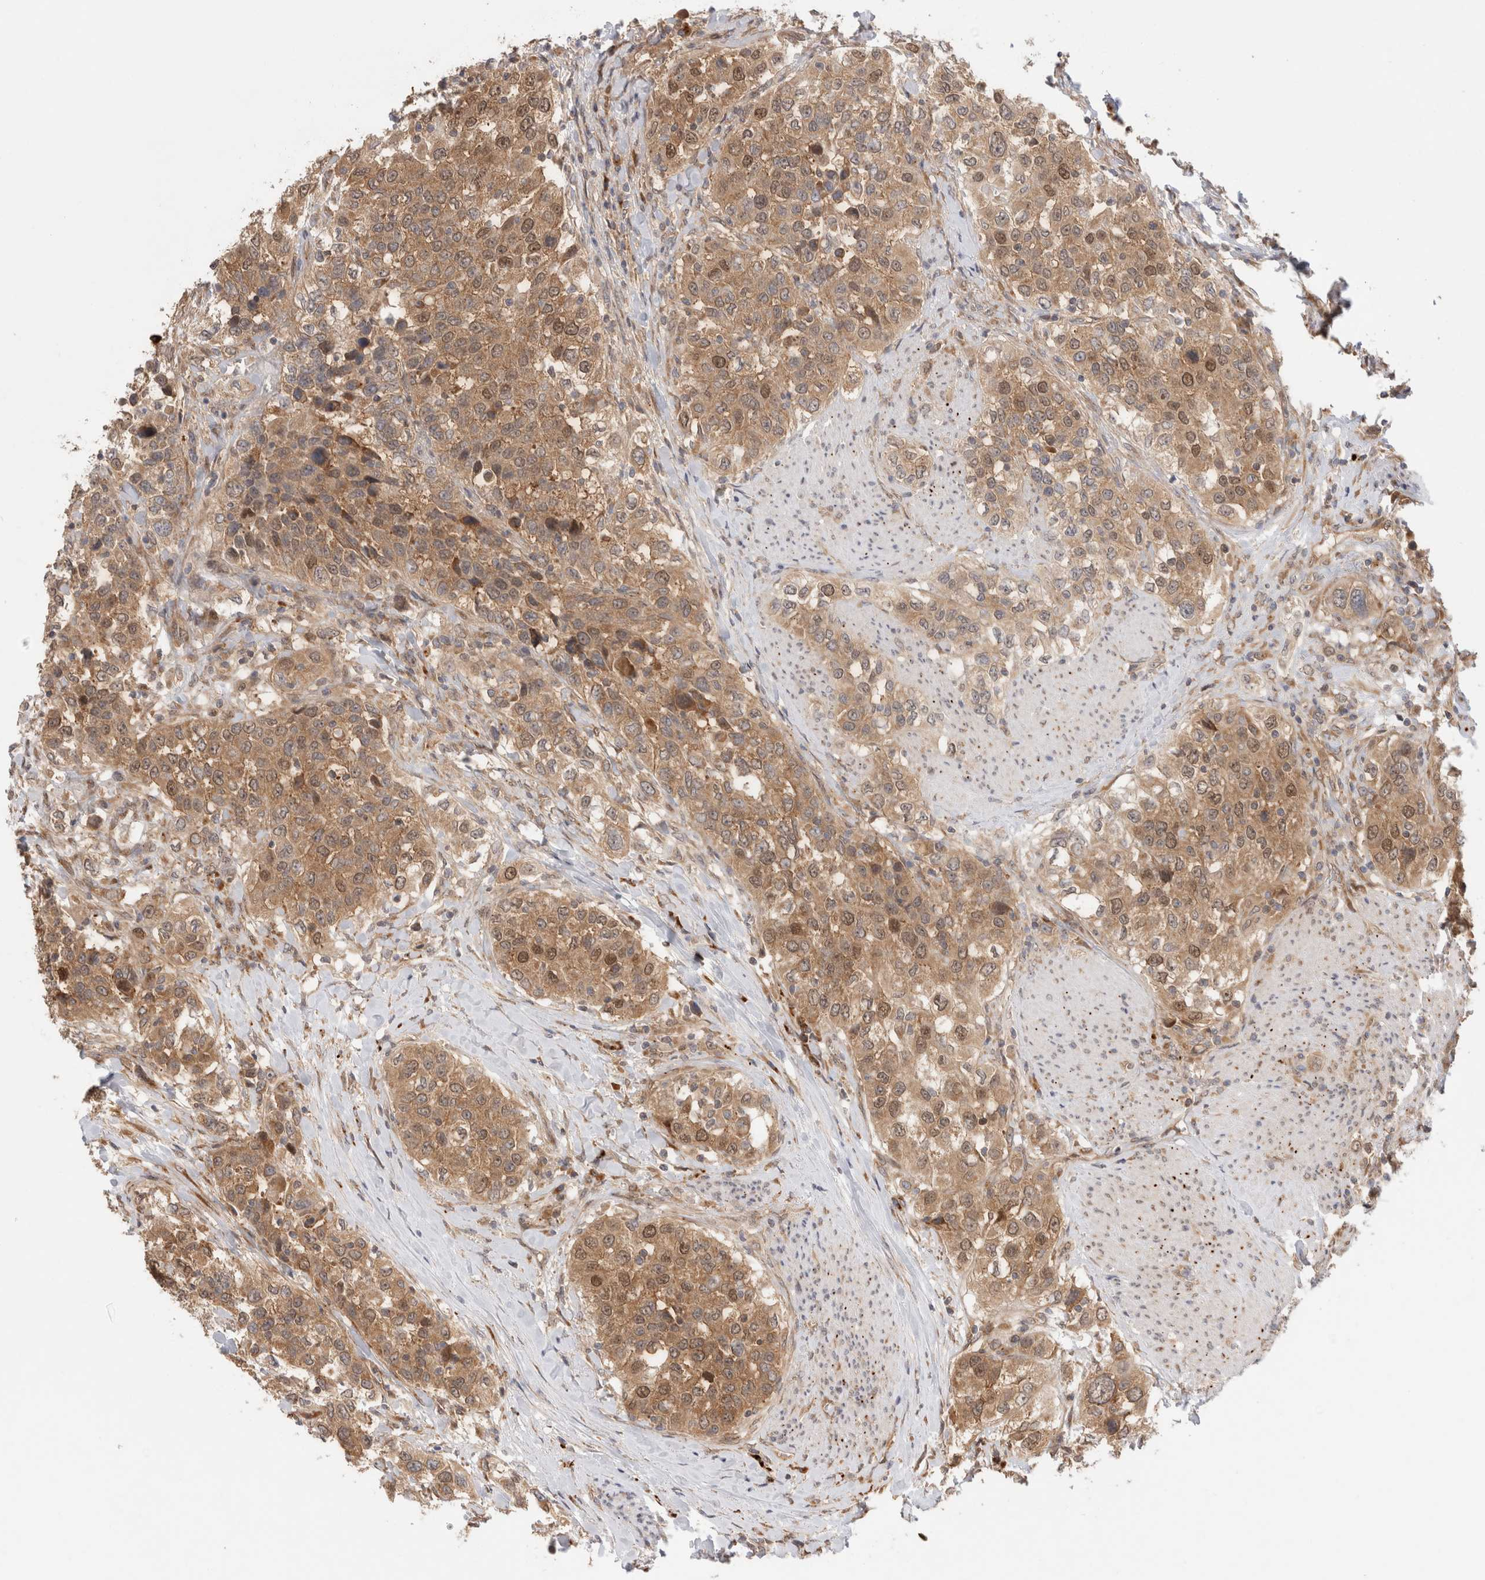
{"staining": {"intensity": "weak", "quantity": ">75%", "location": "cytoplasmic/membranous,nuclear"}, "tissue": "urothelial cancer", "cell_type": "Tumor cells", "image_type": "cancer", "snomed": [{"axis": "morphology", "description": "Urothelial carcinoma, High grade"}, {"axis": "topography", "description": "Urinary bladder"}], "caption": "The histopathology image shows staining of urothelial cancer, revealing weak cytoplasmic/membranous and nuclear protein staining (brown color) within tumor cells.", "gene": "ACTL9", "patient": {"sex": "female", "age": 80}}